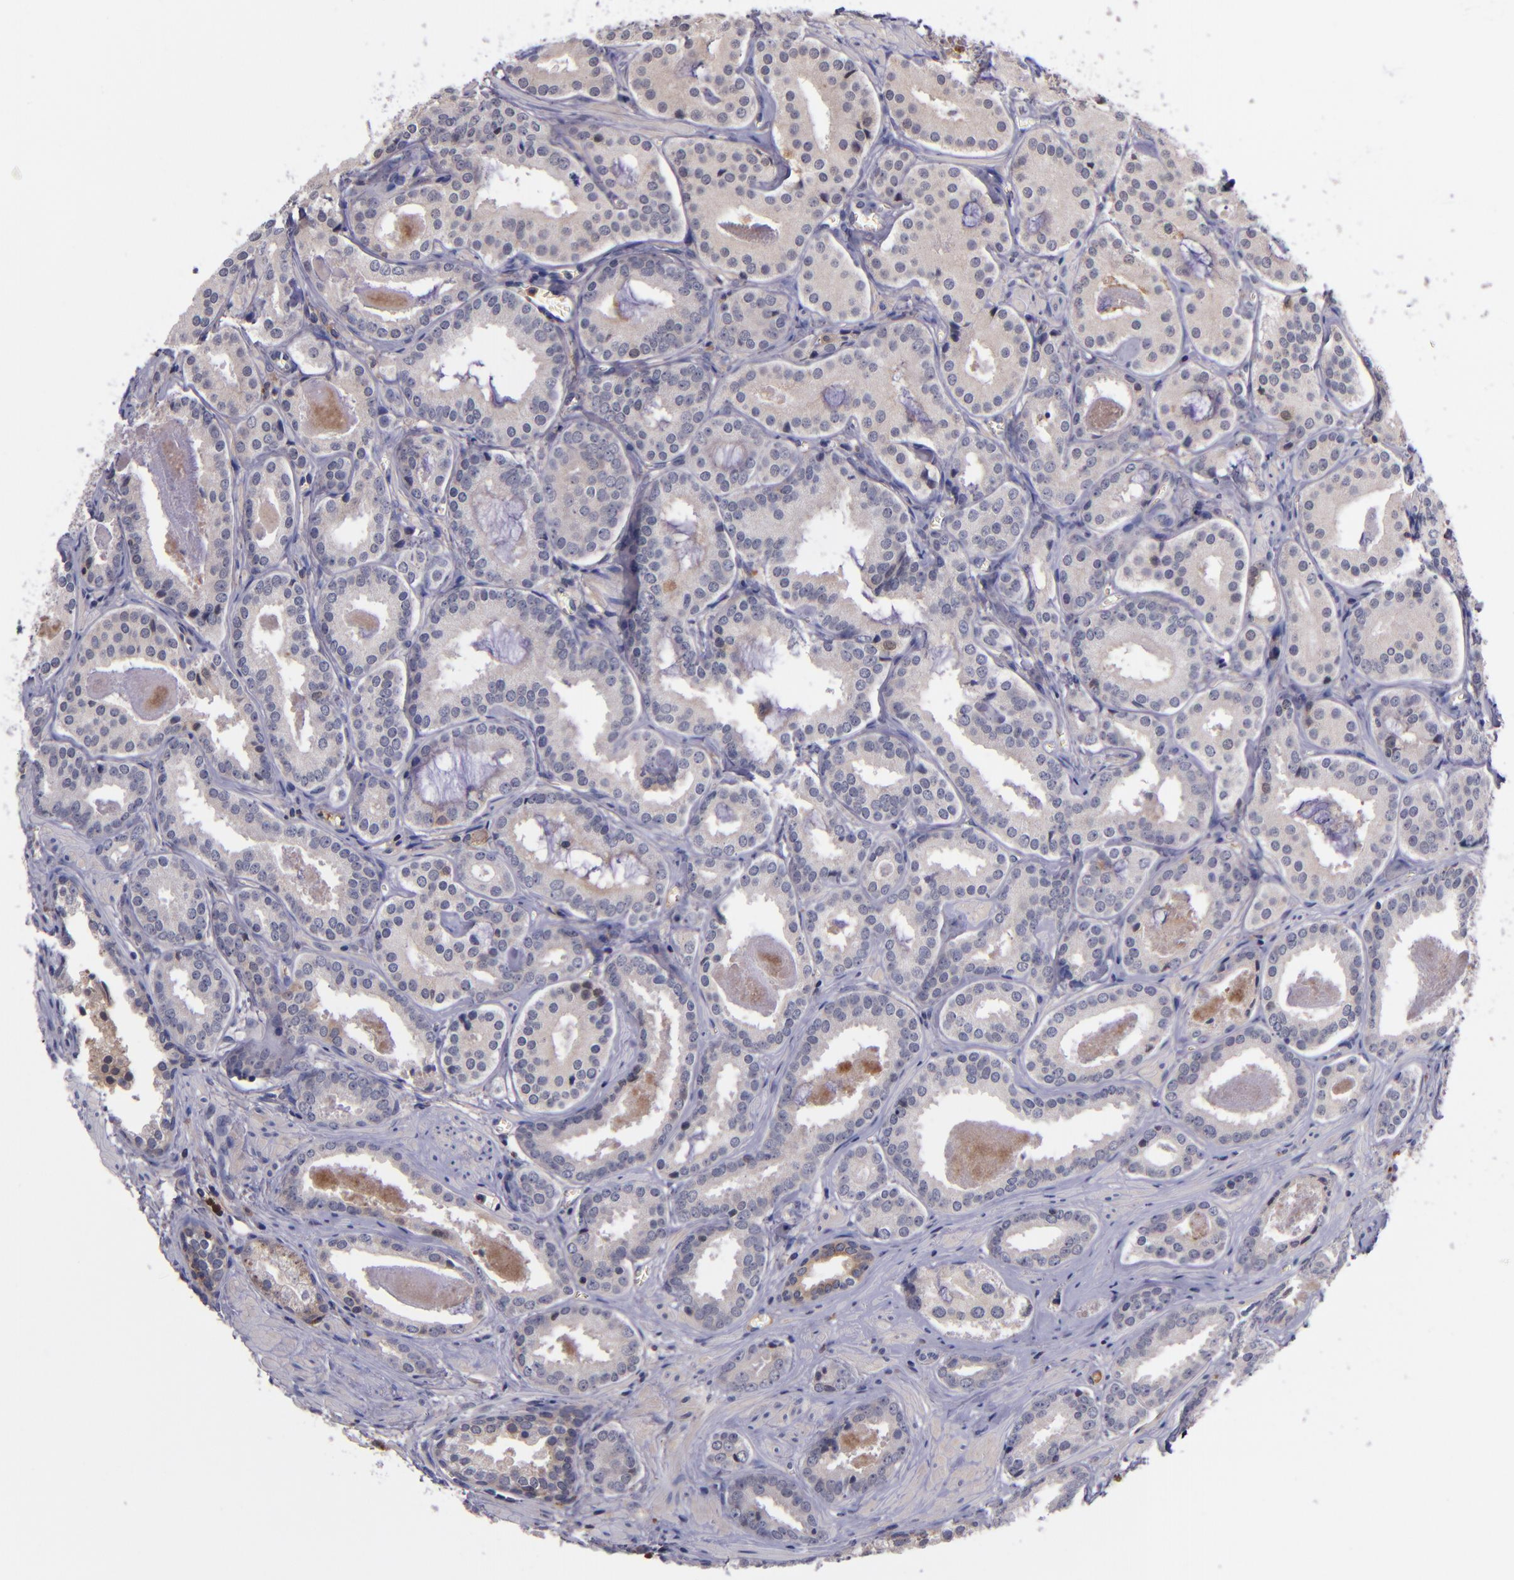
{"staining": {"intensity": "weak", "quantity": ">75%", "location": "cytoplasmic/membranous"}, "tissue": "prostate cancer", "cell_type": "Tumor cells", "image_type": "cancer", "snomed": [{"axis": "morphology", "description": "Adenocarcinoma, Medium grade"}, {"axis": "topography", "description": "Prostate"}], "caption": "Tumor cells reveal weak cytoplasmic/membranous staining in approximately >75% of cells in prostate cancer (adenocarcinoma (medium-grade)).", "gene": "RBP4", "patient": {"sex": "male", "age": 64}}